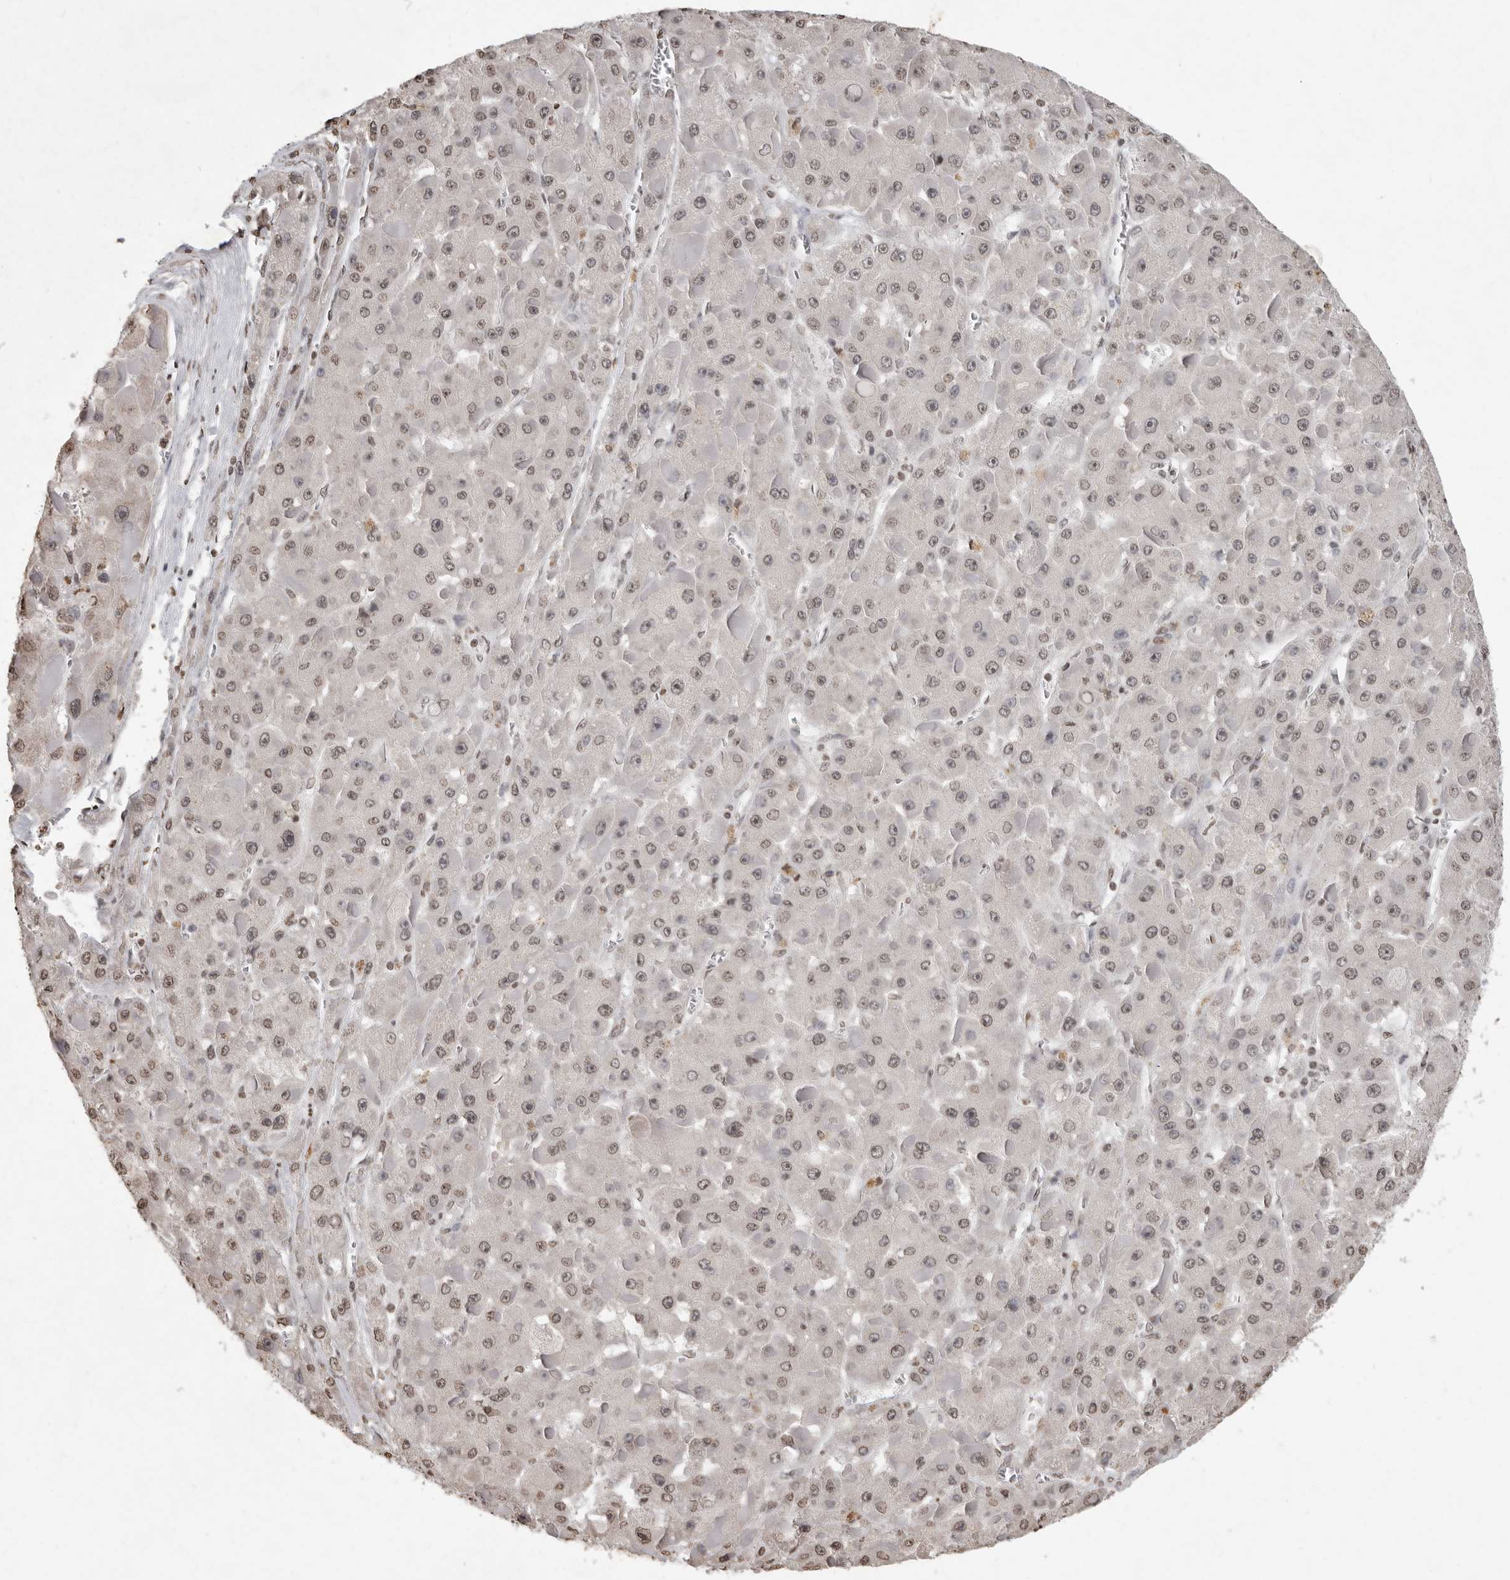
{"staining": {"intensity": "weak", "quantity": "25%-75%", "location": "nuclear"}, "tissue": "liver cancer", "cell_type": "Tumor cells", "image_type": "cancer", "snomed": [{"axis": "morphology", "description": "Carcinoma, Hepatocellular, NOS"}, {"axis": "topography", "description": "Liver"}], "caption": "This is a micrograph of IHC staining of liver hepatocellular carcinoma, which shows weak positivity in the nuclear of tumor cells.", "gene": "WDR45", "patient": {"sex": "female", "age": 73}}